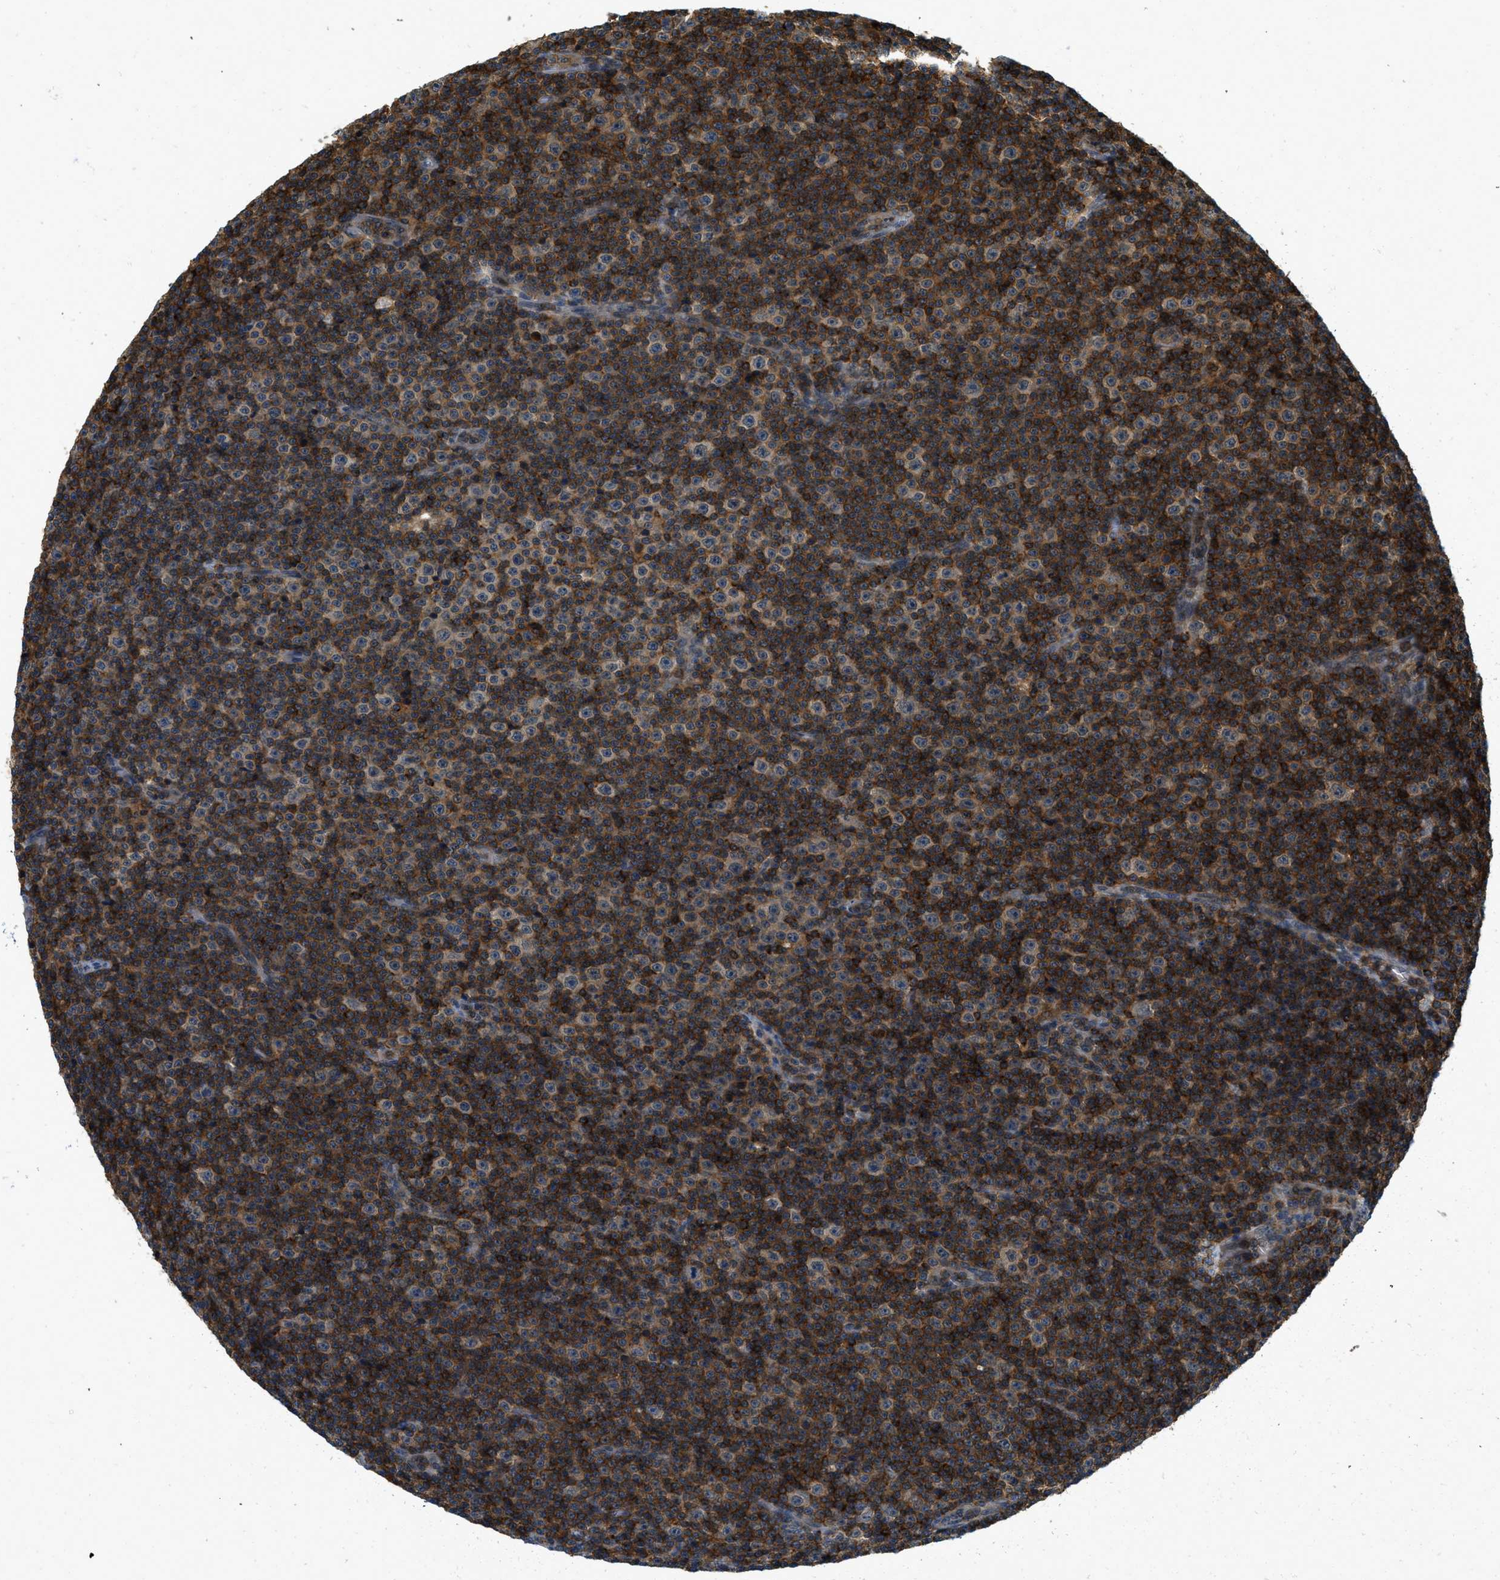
{"staining": {"intensity": "strong", "quantity": ">75%", "location": "cytoplasmic/membranous"}, "tissue": "lymphoma", "cell_type": "Tumor cells", "image_type": "cancer", "snomed": [{"axis": "morphology", "description": "Malignant lymphoma, non-Hodgkin's type, Low grade"}, {"axis": "topography", "description": "Lymph node"}], "caption": "Lymphoma stained for a protein demonstrates strong cytoplasmic/membranous positivity in tumor cells. The staining is performed using DAB (3,3'-diaminobenzidine) brown chromogen to label protein expression. The nuclei are counter-stained blue using hematoxylin.", "gene": "GMPPB", "patient": {"sex": "female", "age": 67}}